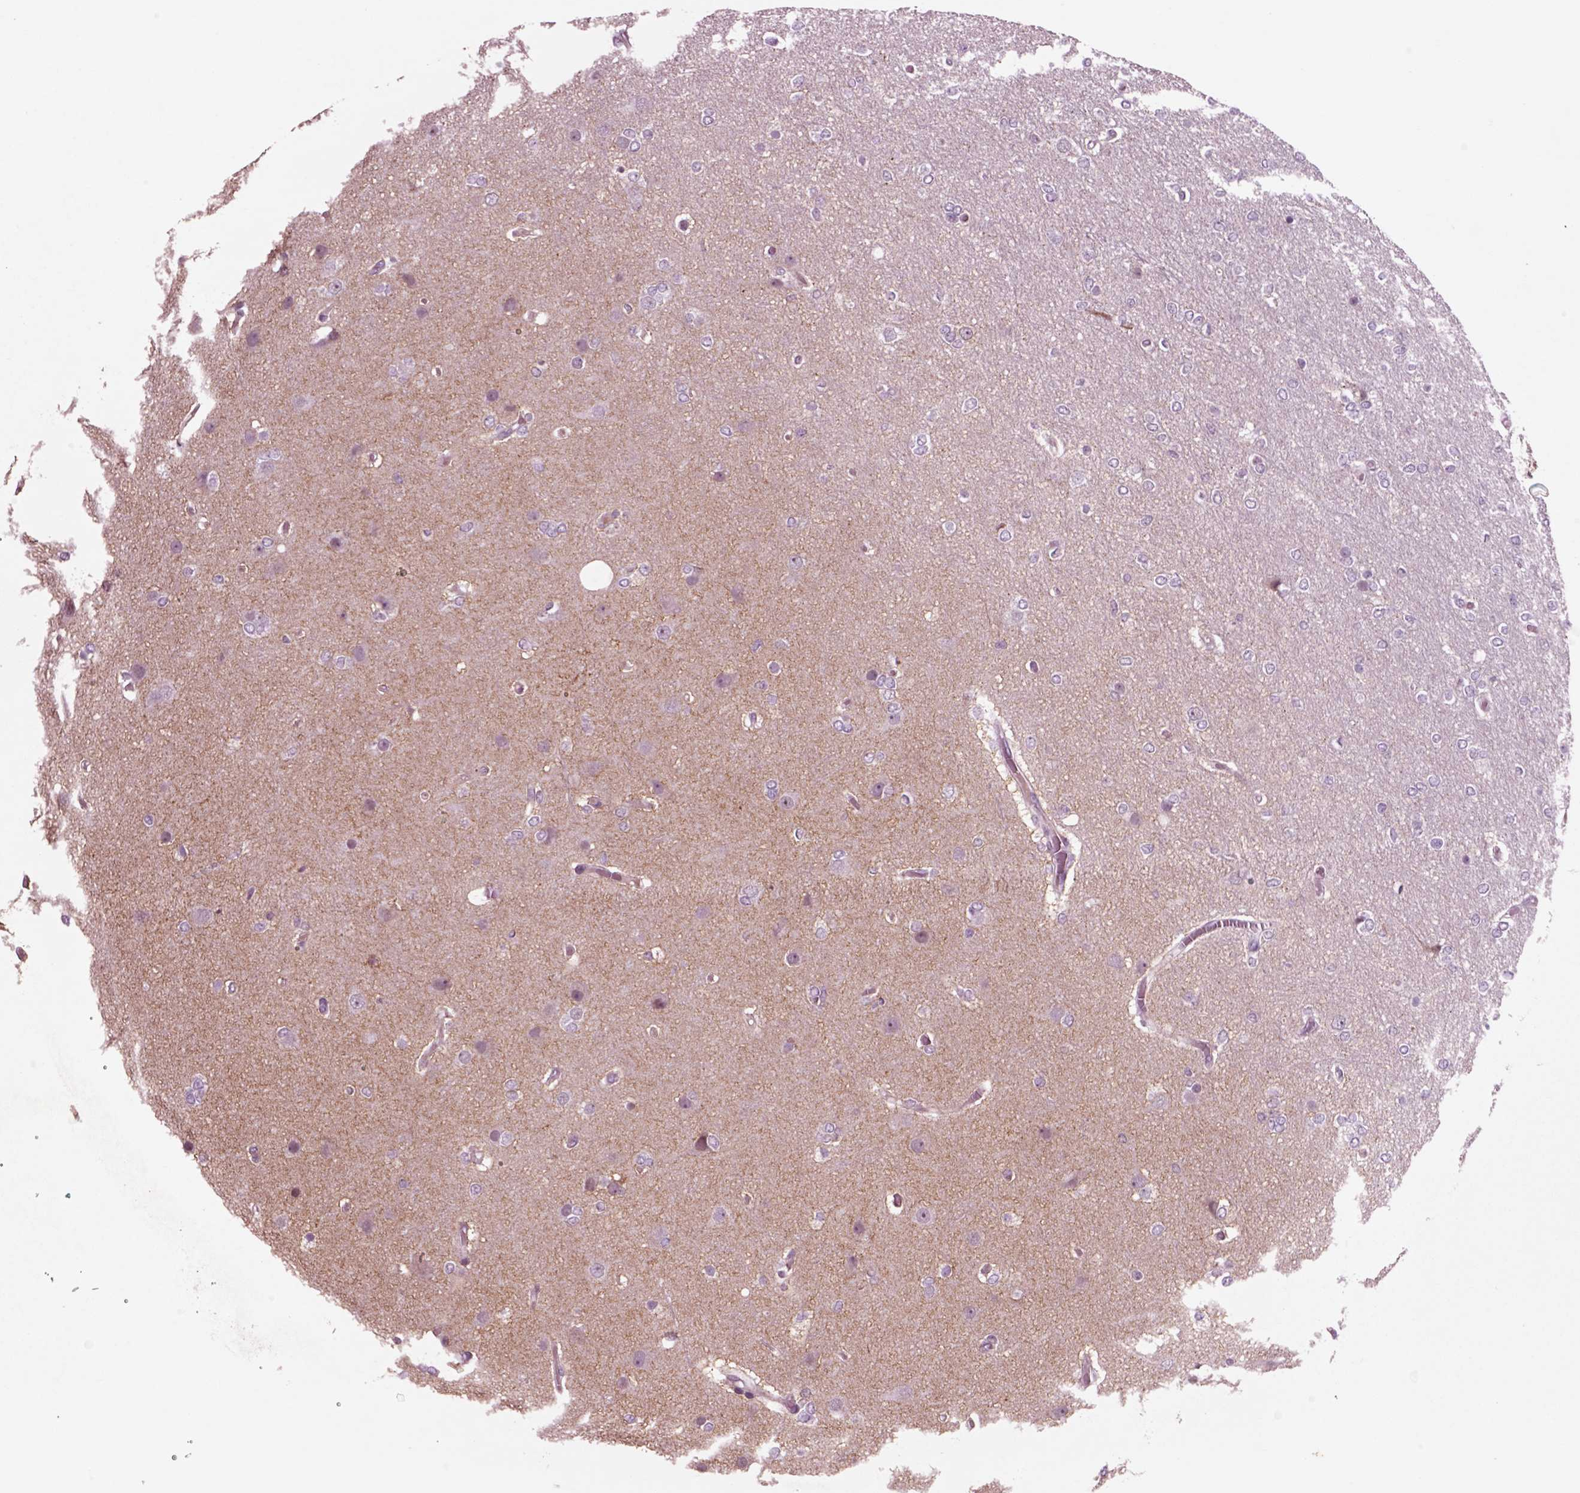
{"staining": {"intensity": "negative", "quantity": "none", "location": "none"}, "tissue": "glioma", "cell_type": "Tumor cells", "image_type": "cancer", "snomed": [{"axis": "morphology", "description": "Glioma, malignant, High grade"}, {"axis": "topography", "description": "Brain"}], "caption": "Tumor cells are negative for brown protein staining in glioma.", "gene": "CHGB", "patient": {"sex": "female", "age": 61}}